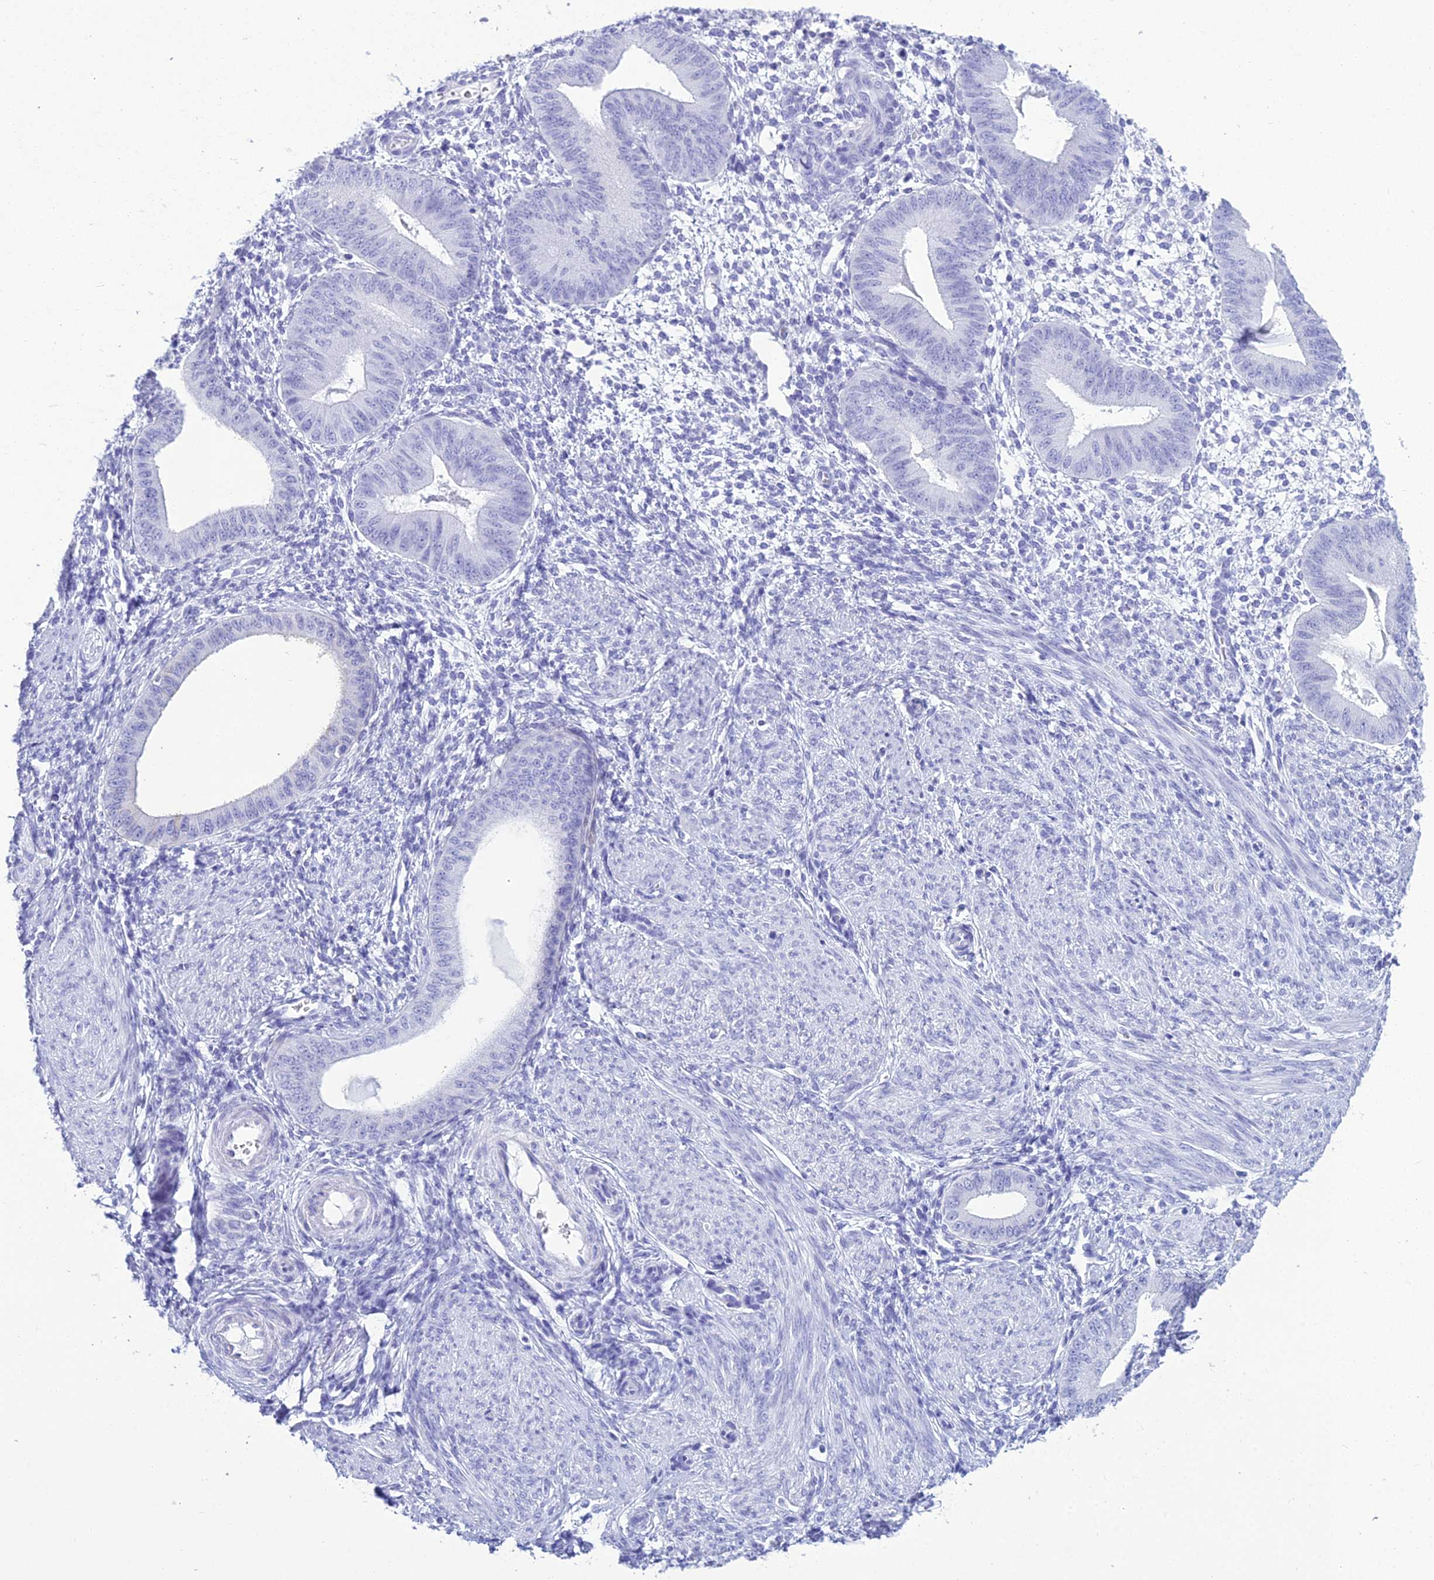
{"staining": {"intensity": "negative", "quantity": "none", "location": "none"}, "tissue": "endometrium", "cell_type": "Cells in endometrial stroma", "image_type": "normal", "snomed": [{"axis": "morphology", "description": "Normal tissue, NOS"}, {"axis": "topography", "description": "Endometrium"}], "caption": "Protein analysis of benign endometrium shows no significant staining in cells in endometrial stroma. The staining was performed using DAB to visualize the protein expression in brown, while the nuclei were stained in blue with hematoxylin (Magnification: 20x).", "gene": "ZNF442", "patient": {"sex": "female", "age": 49}}